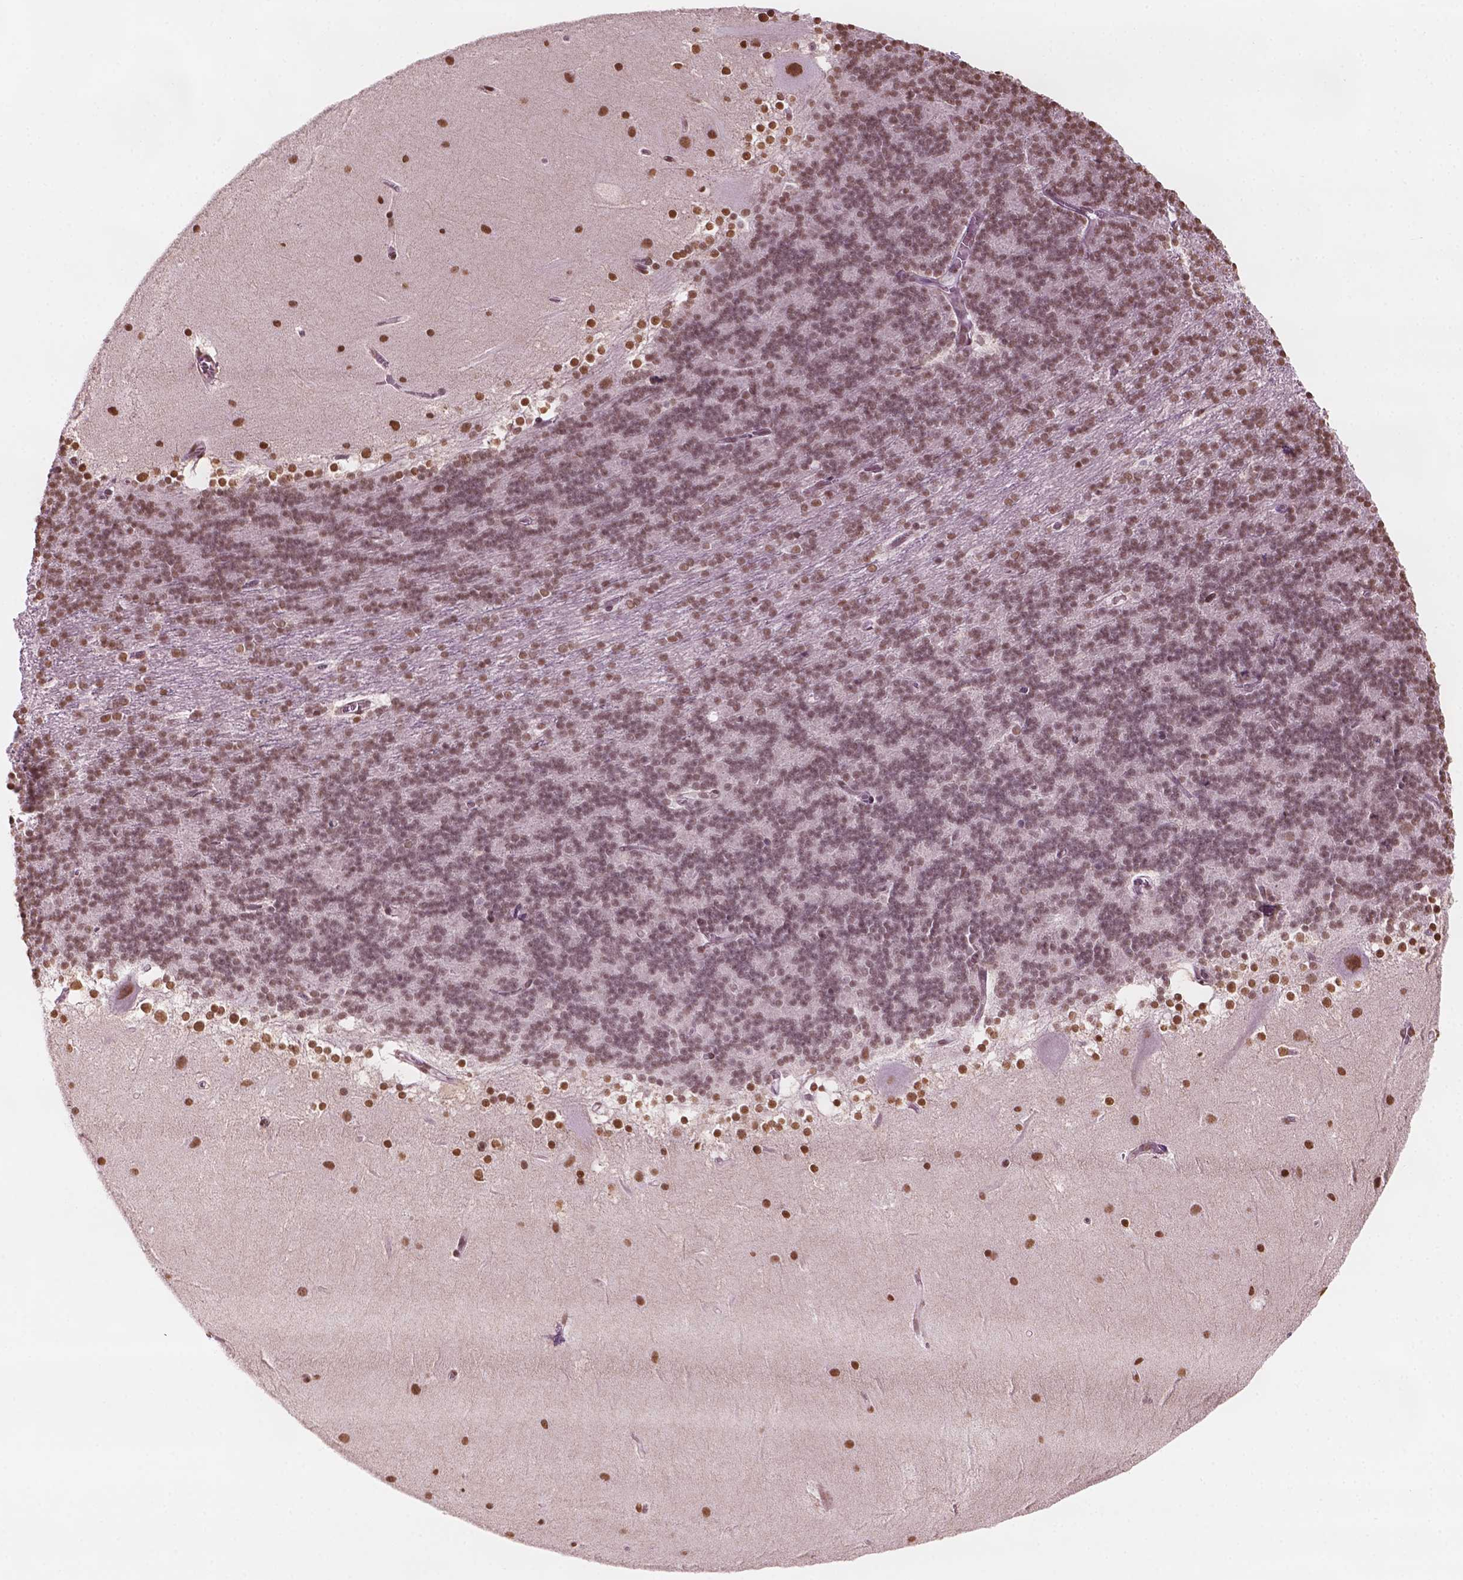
{"staining": {"intensity": "moderate", "quantity": ">75%", "location": "nuclear"}, "tissue": "cerebellum", "cell_type": "Cells in granular layer", "image_type": "normal", "snomed": [{"axis": "morphology", "description": "Normal tissue, NOS"}, {"axis": "topography", "description": "Cerebellum"}], "caption": "Immunohistochemistry (IHC) photomicrograph of normal cerebellum stained for a protein (brown), which exhibits medium levels of moderate nuclear positivity in about >75% of cells in granular layer.", "gene": "GTF3C5", "patient": {"sex": "female", "age": 19}}